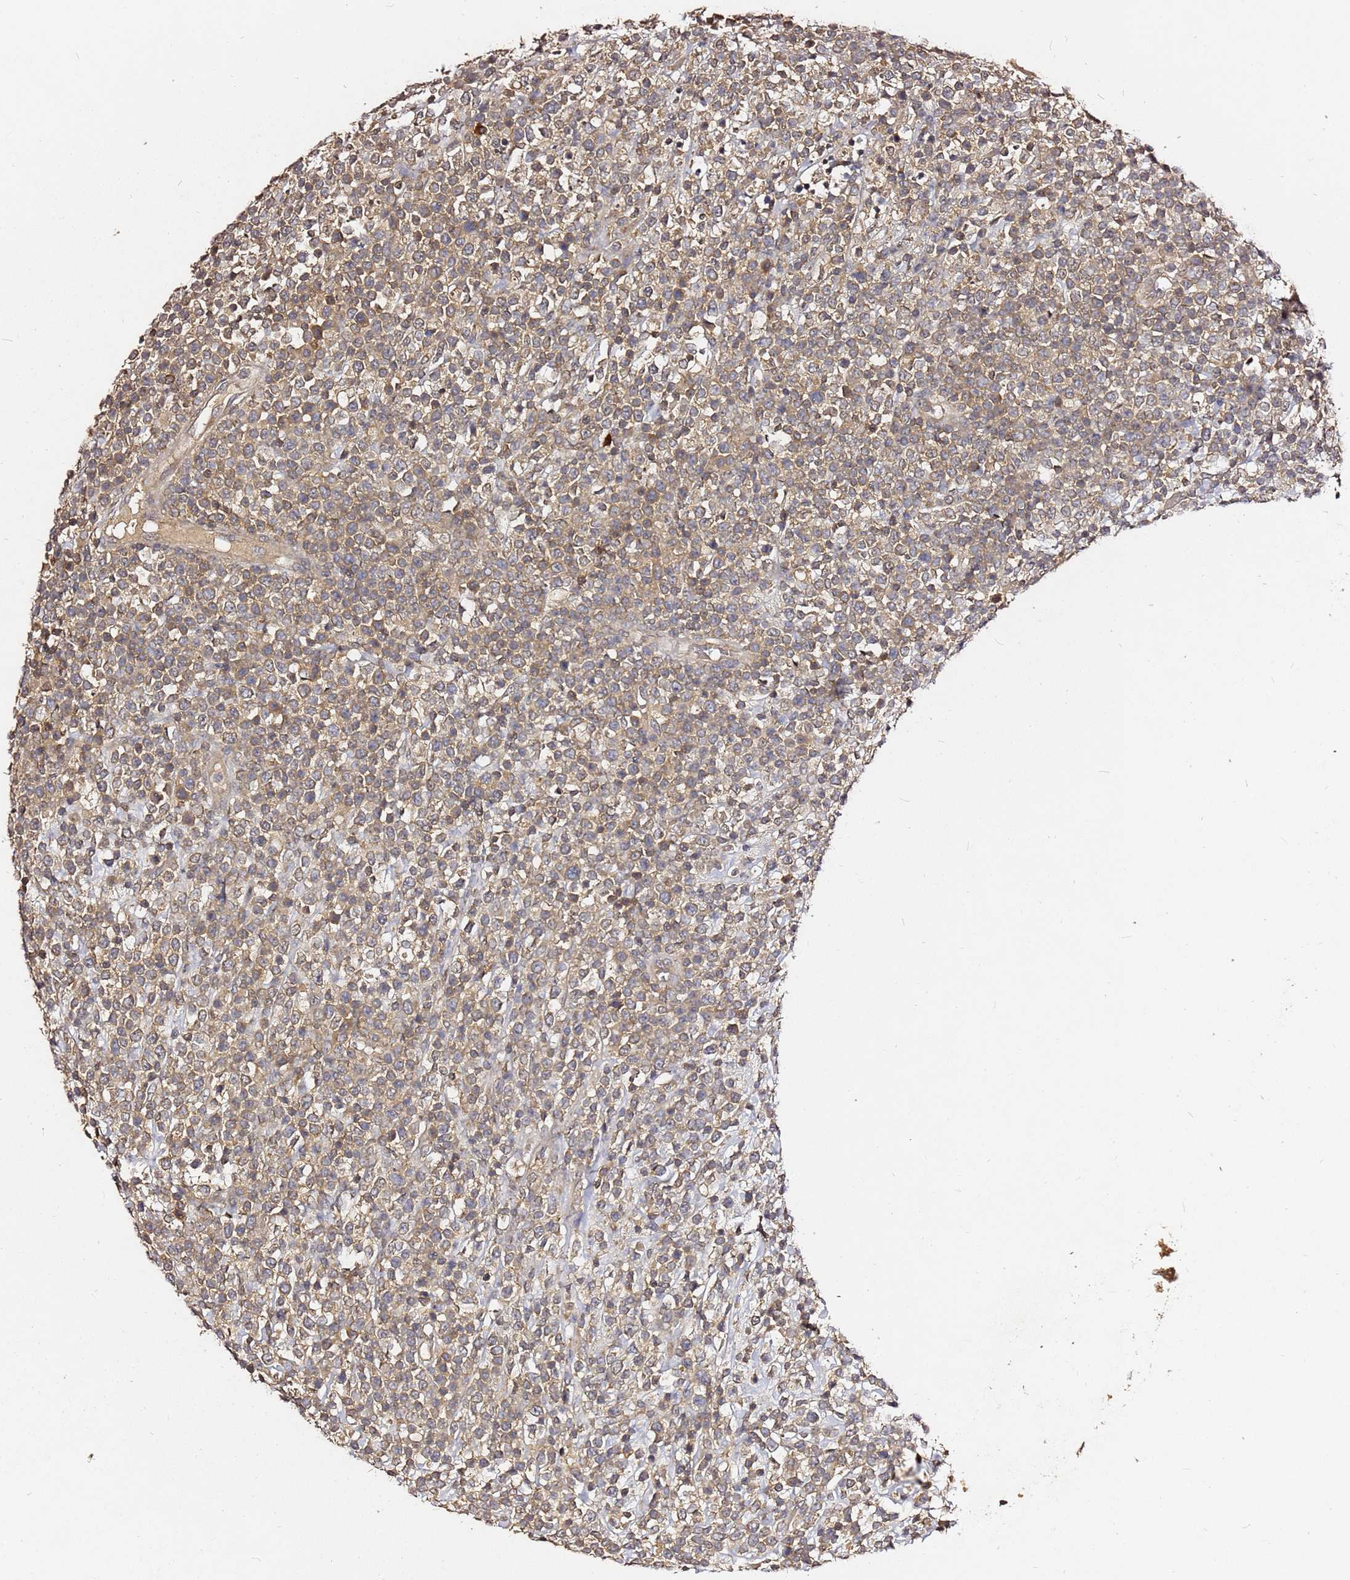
{"staining": {"intensity": "moderate", "quantity": ">75%", "location": "cytoplasmic/membranous"}, "tissue": "lymphoma", "cell_type": "Tumor cells", "image_type": "cancer", "snomed": [{"axis": "morphology", "description": "Malignant lymphoma, non-Hodgkin's type, High grade"}, {"axis": "topography", "description": "Colon"}], "caption": "Approximately >75% of tumor cells in human lymphoma demonstrate moderate cytoplasmic/membranous protein expression as visualized by brown immunohistochemical staining.", "gene": "C6orf136", "patient": {"sex": "female", "age": 53}}